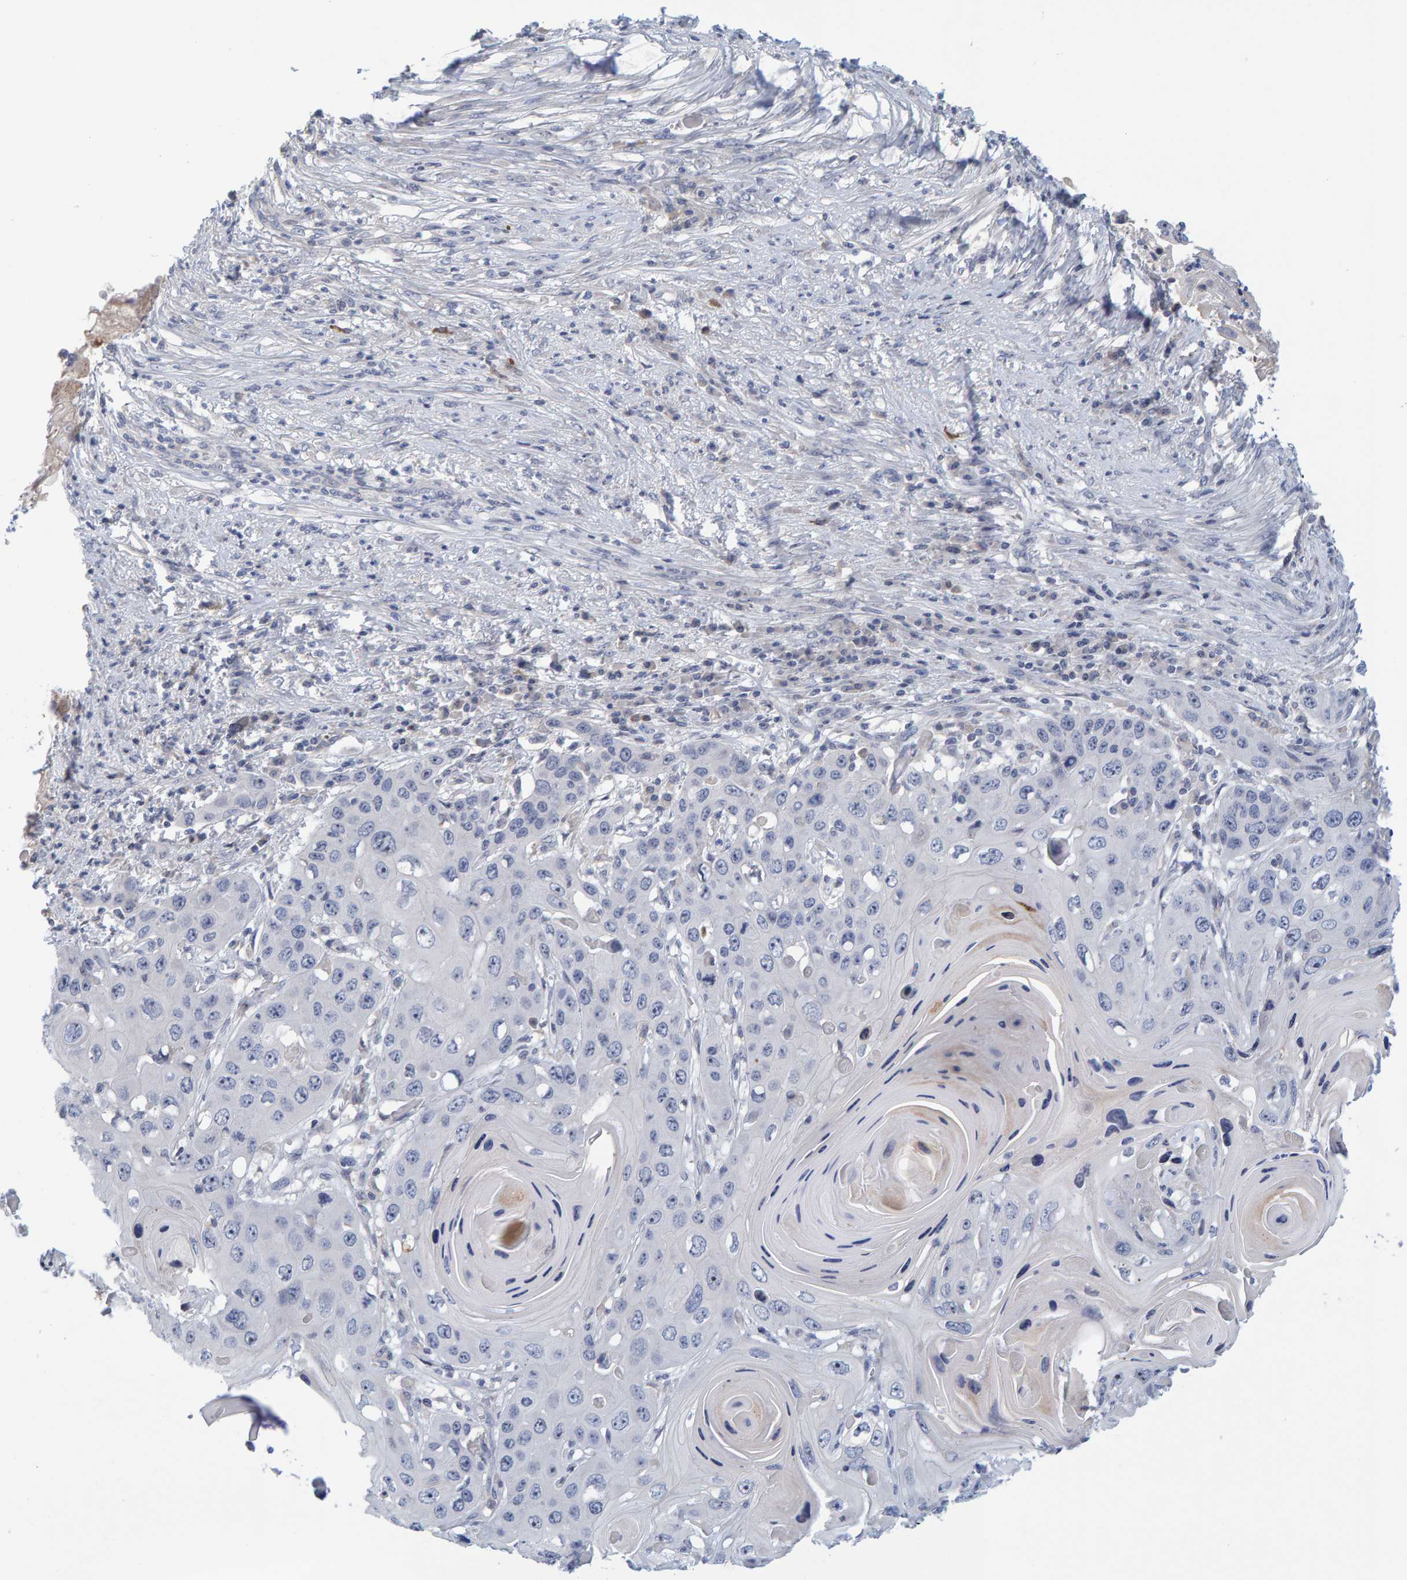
{"staining": {"intensity": "negative", "quantity": "none", "location": "none"}, "tissue": "skin cancer", "cell_type": "Tumor cells", "image_type": "cancer", "snomed": [{"axis": "morphology", "description": "Squamous cell carcinoma, NOS"}, {"axis": "topography", "description": "Skin"}], "caption": "Tumor cells show no significant staining in skin cancer.", "gene": "ZNF77", "patient": {"sex": "male", "age": 55}}